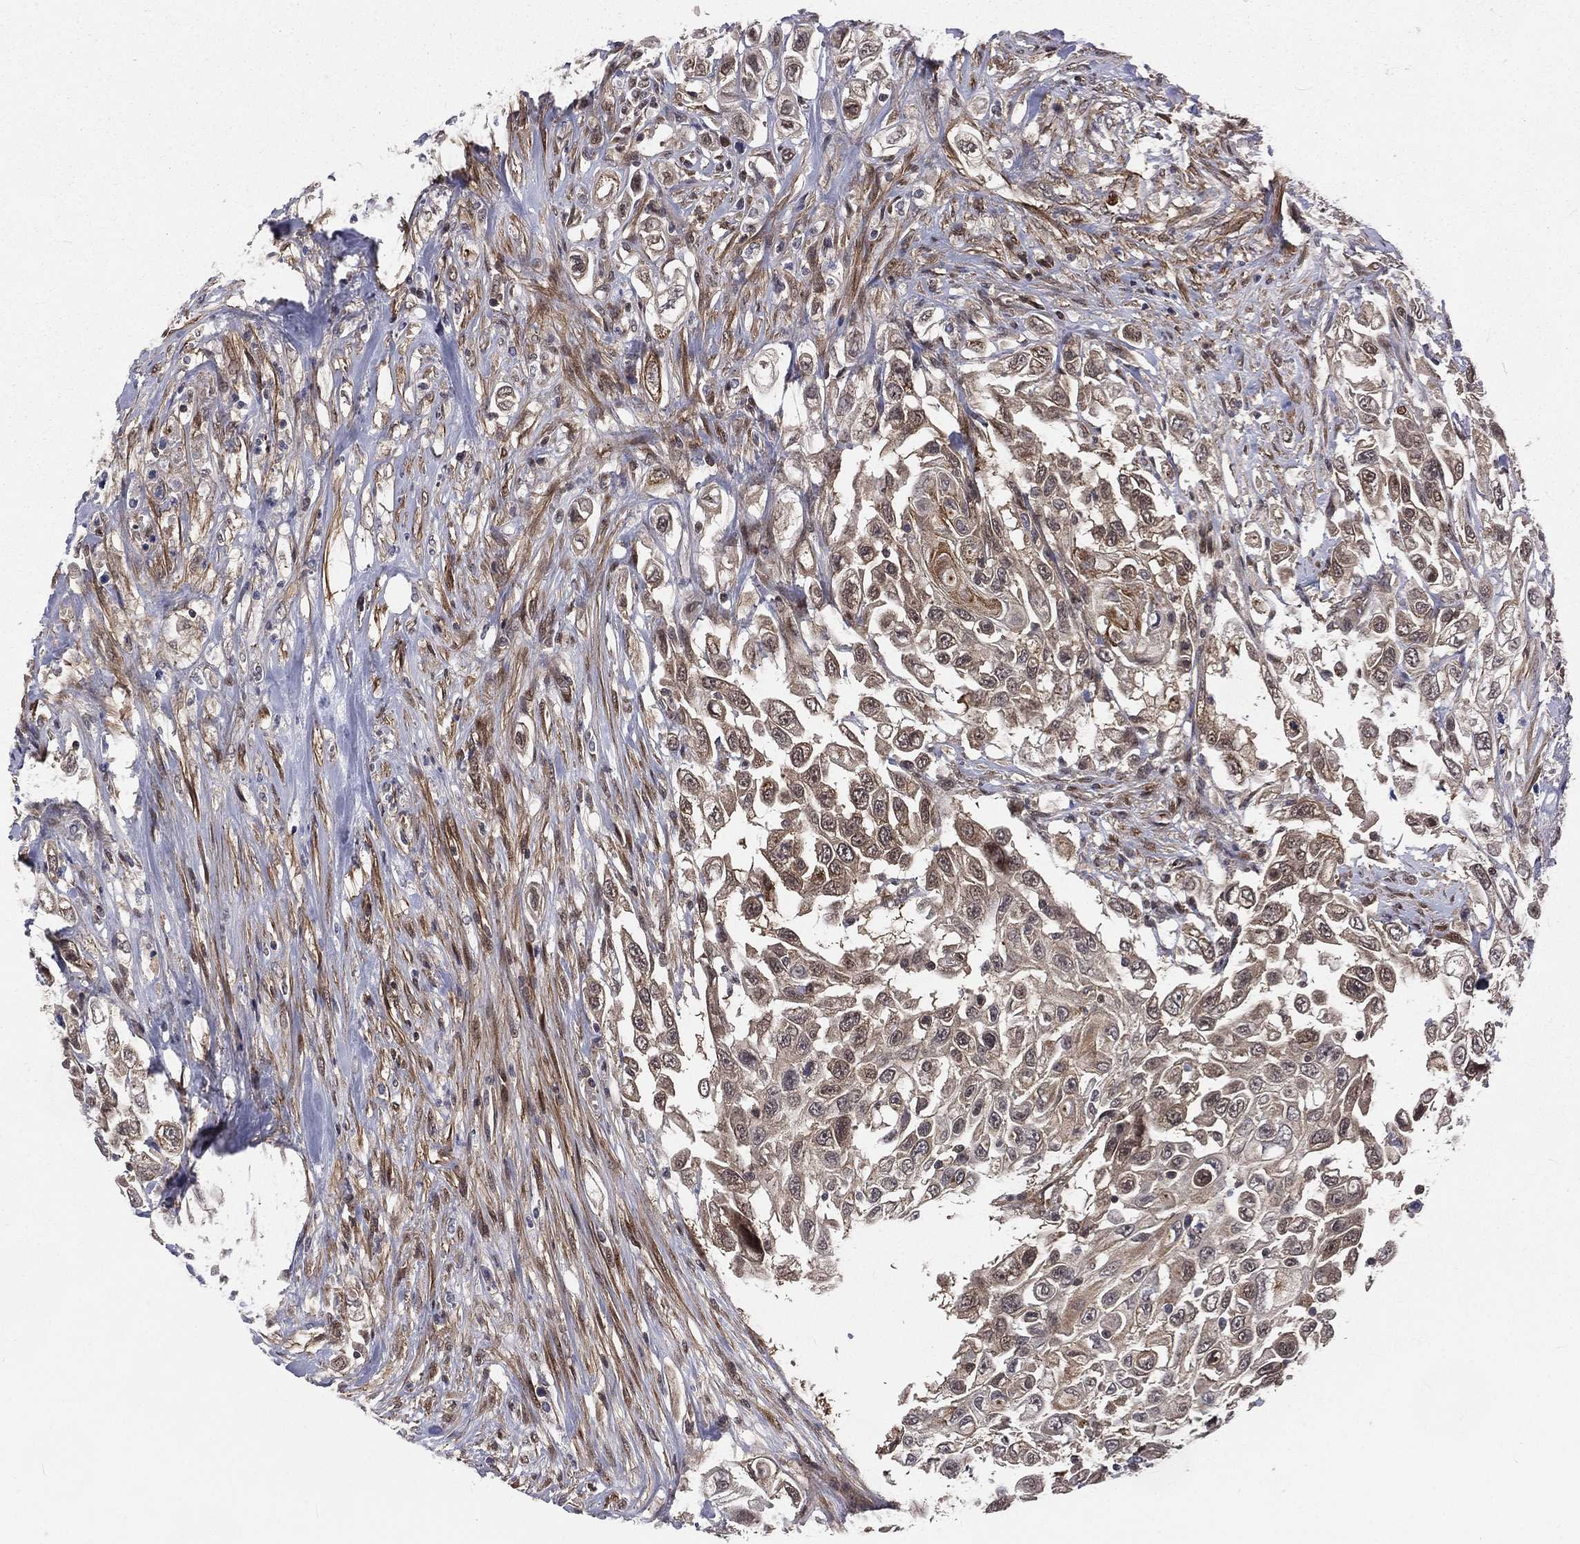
{"staining": {"intensity": "weak", "quantity": "<25%", "location": "cytoplasmic/membranous"}, "tissue": "urothelial cancer", "cell_type": "Tumor cells", "image_type": "cancer", "snomed": [{"axis": "morphology", "description": "Urothelial carcinoma, High grade"}, {"axis": "topography", "description": "Urinary bladder"}], "caption": "Histopathology image shows no protein staining in tumor cells of urothelial carcinoma (high-grade) tissue. (DAB (3,3'-diaminobenzidine) immunohistochemistry (IHC) with hematoxylin counter stain).", "gene": "ARL3", "patient": {"sex": "female", "age": 56}}